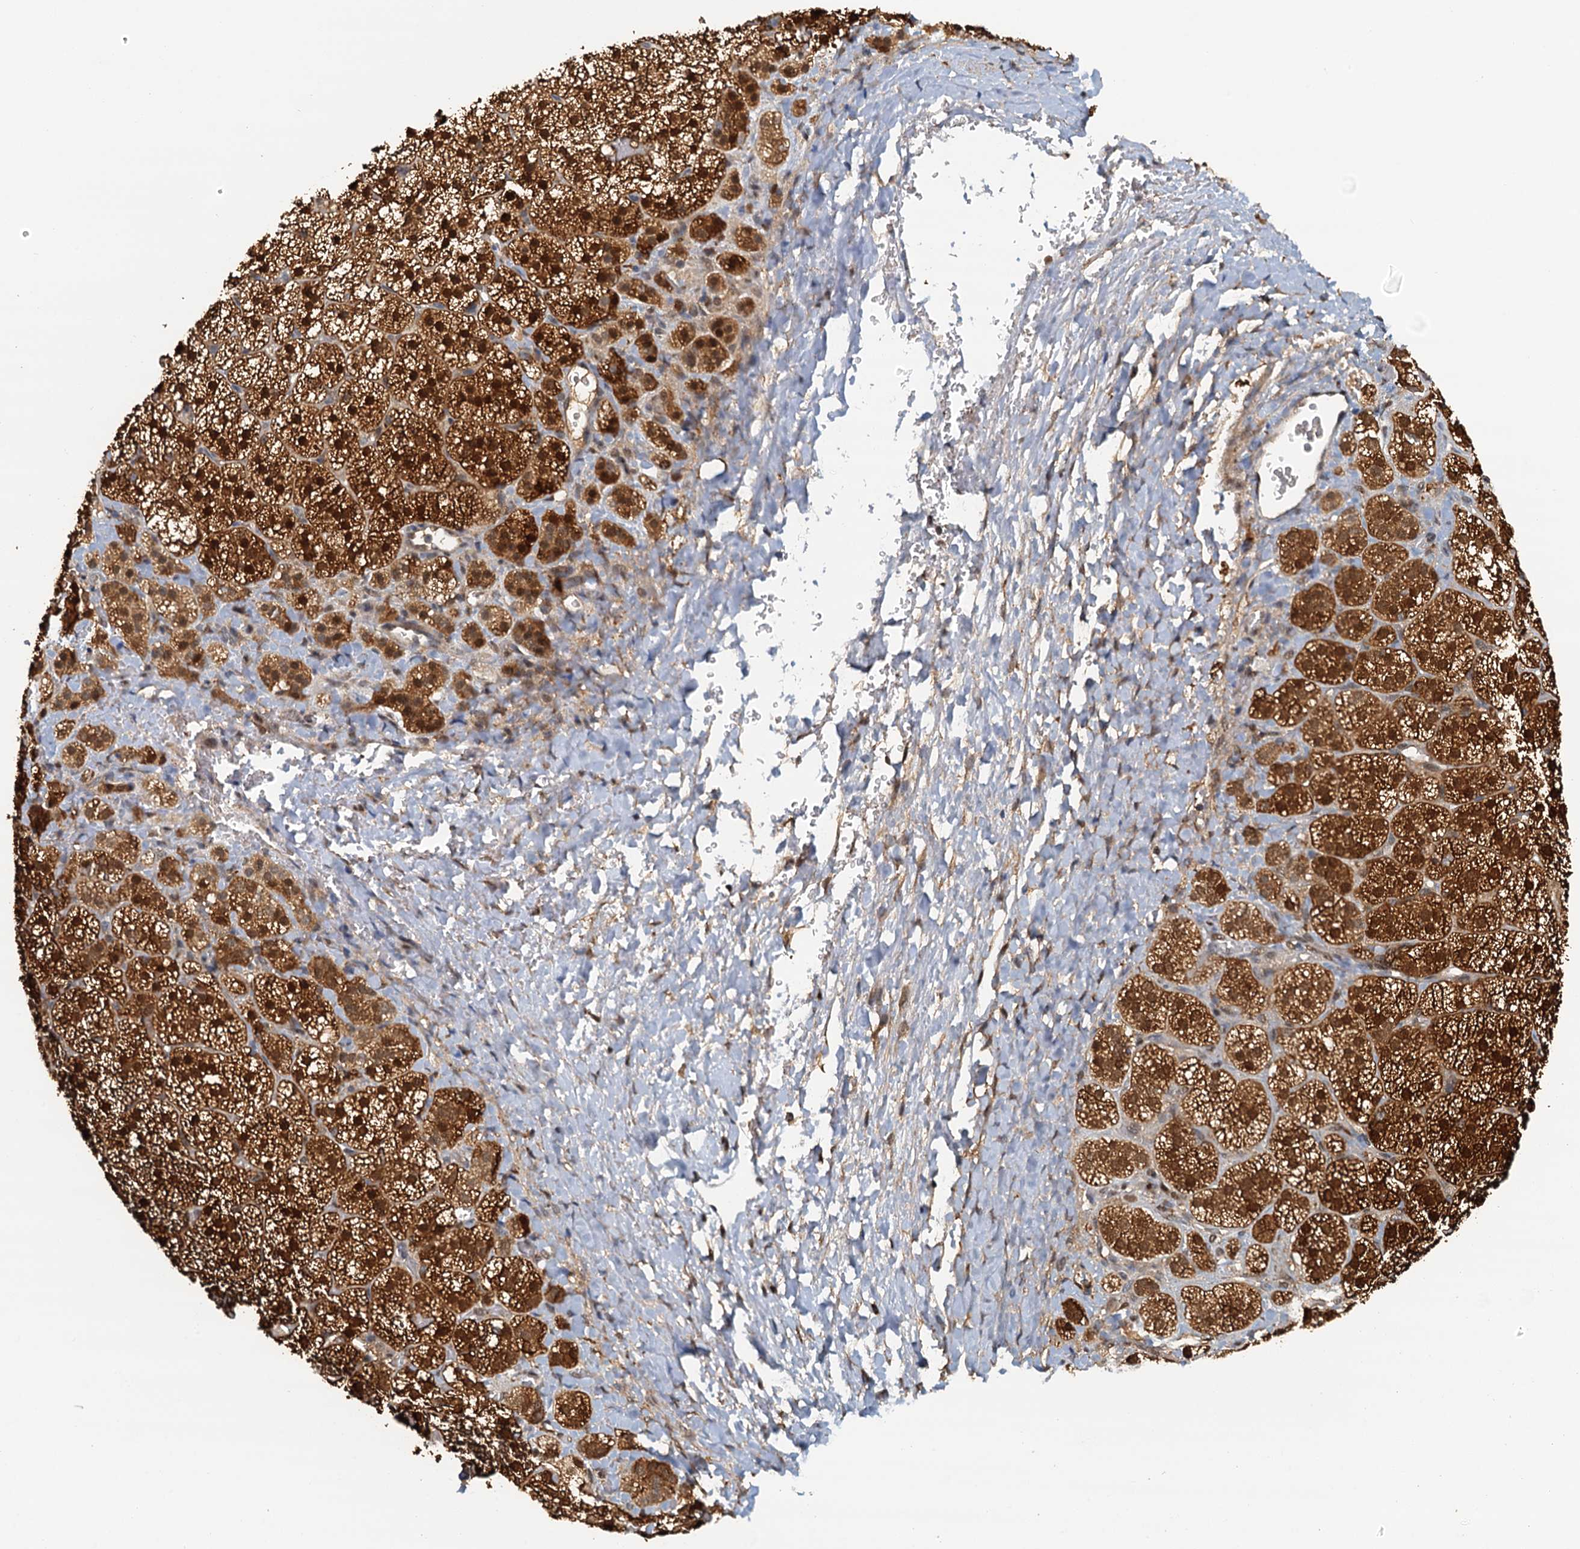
{"staining": {"intensity": "strong", "quantity": ">75%", "location": "cytoplasmic/membranous,nuclear"}, "tissue": "adrenal gland", "cell_type": "Glandular cells", "image_type": "normal", "snomed": [{"axis": "morphology", "description": "Normal tissue, NOS"}, {"axis": "topography", "description": "Adrenal gland"}], "caption": "Immunohistochemical staining of normal human adrenal gland exhibits >75% levels of strong cytoplasmic/membranous,nuclear protein positivity in about >75% of glandular cells.", "gene": "UBL7", "patient": {"sex": "female", "age": 44}}